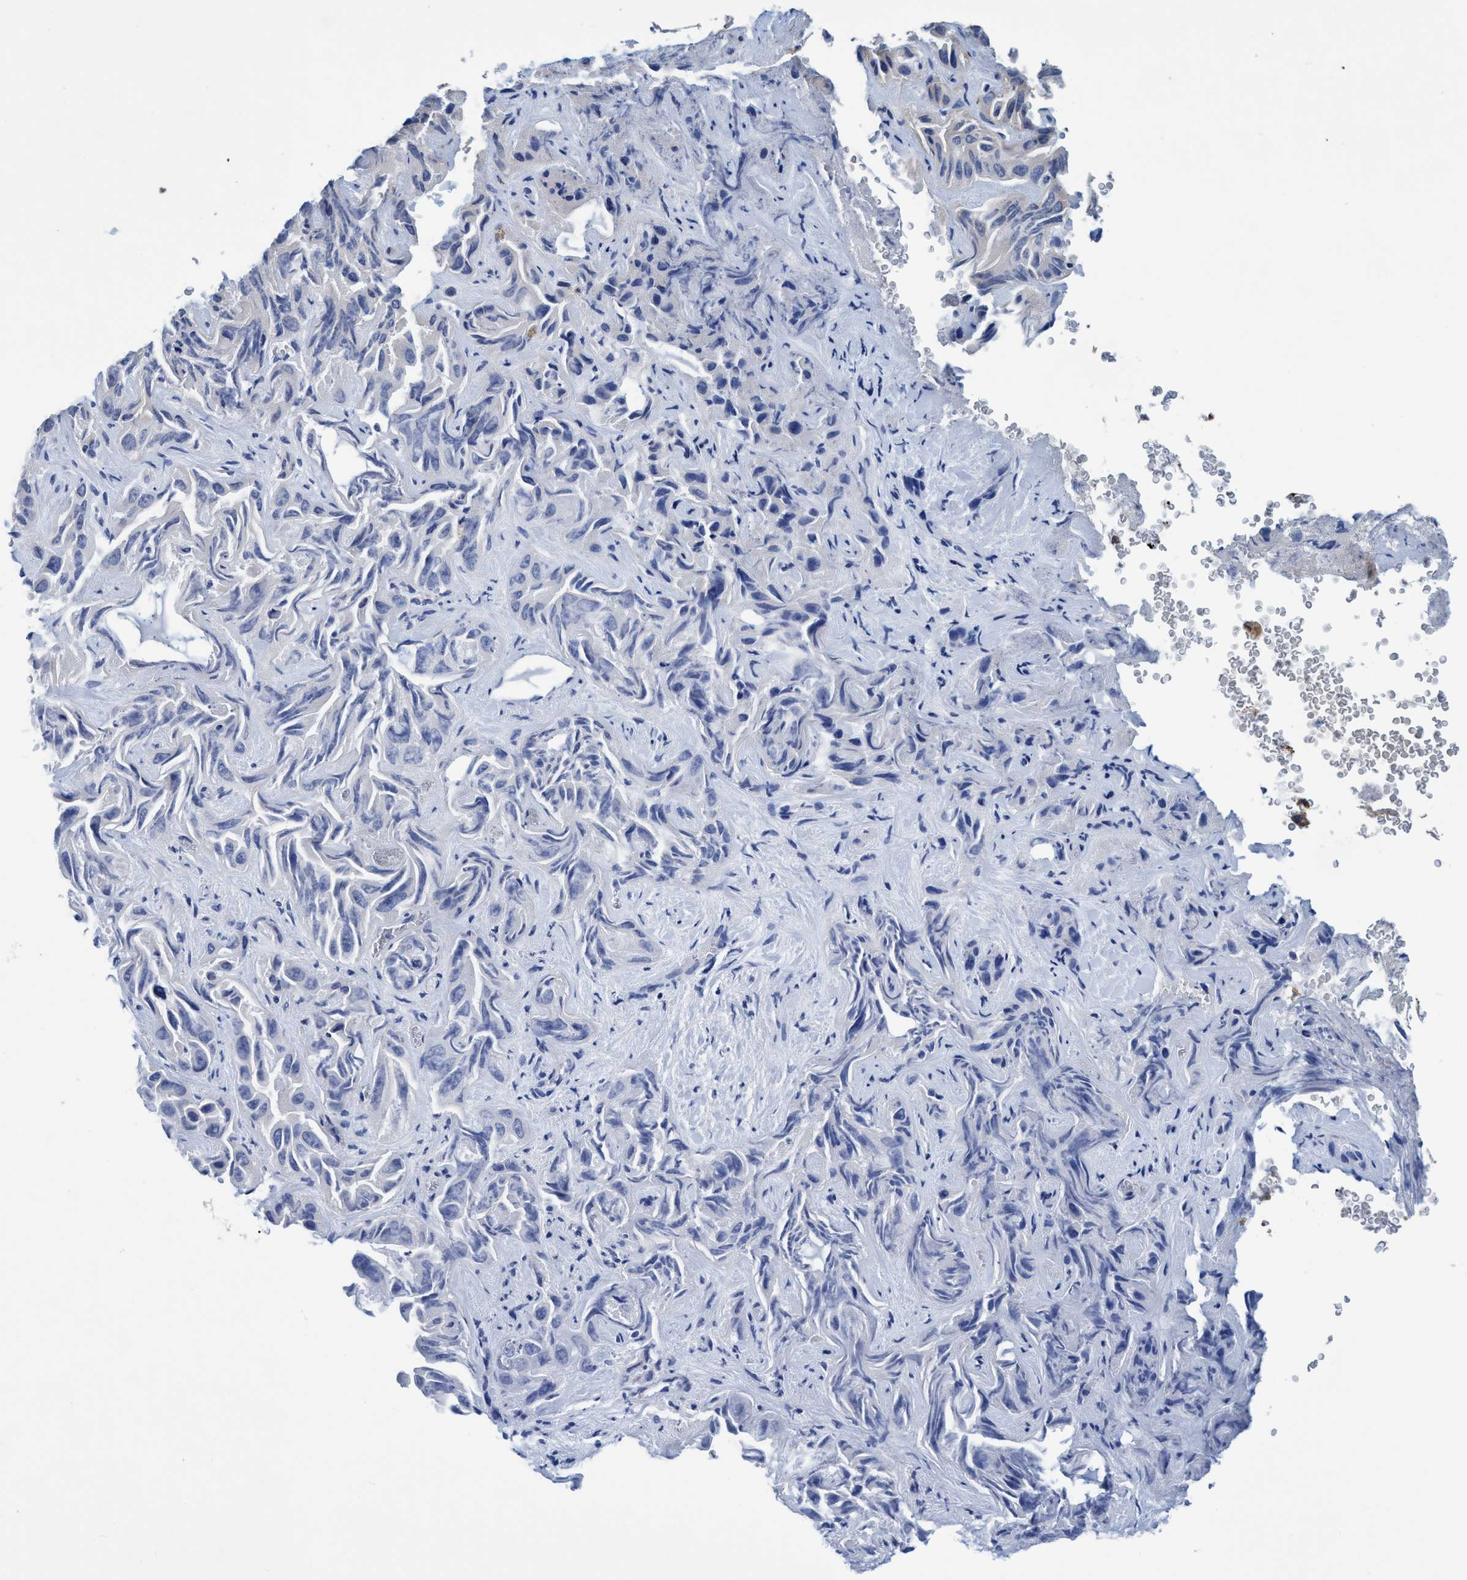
{"staining": {"intensity": "negative", "quantity": "none", "location": "none"}, "tissue": "liver cancer", "cell_type": "Tumor cells", "image_type": "cancer", "snomed": [{"axis": "morphology", "description": "Cholangiocarcinoma"}, {"axis": "topography", "description": "Liver"}], "caption": "Human liver cancer stained for a protein using immunohistochemistry (IHC) exhibits no staining in tumor cells.", "gene": "ENDOG", "patient": {"sex": "female", "age": 52}}